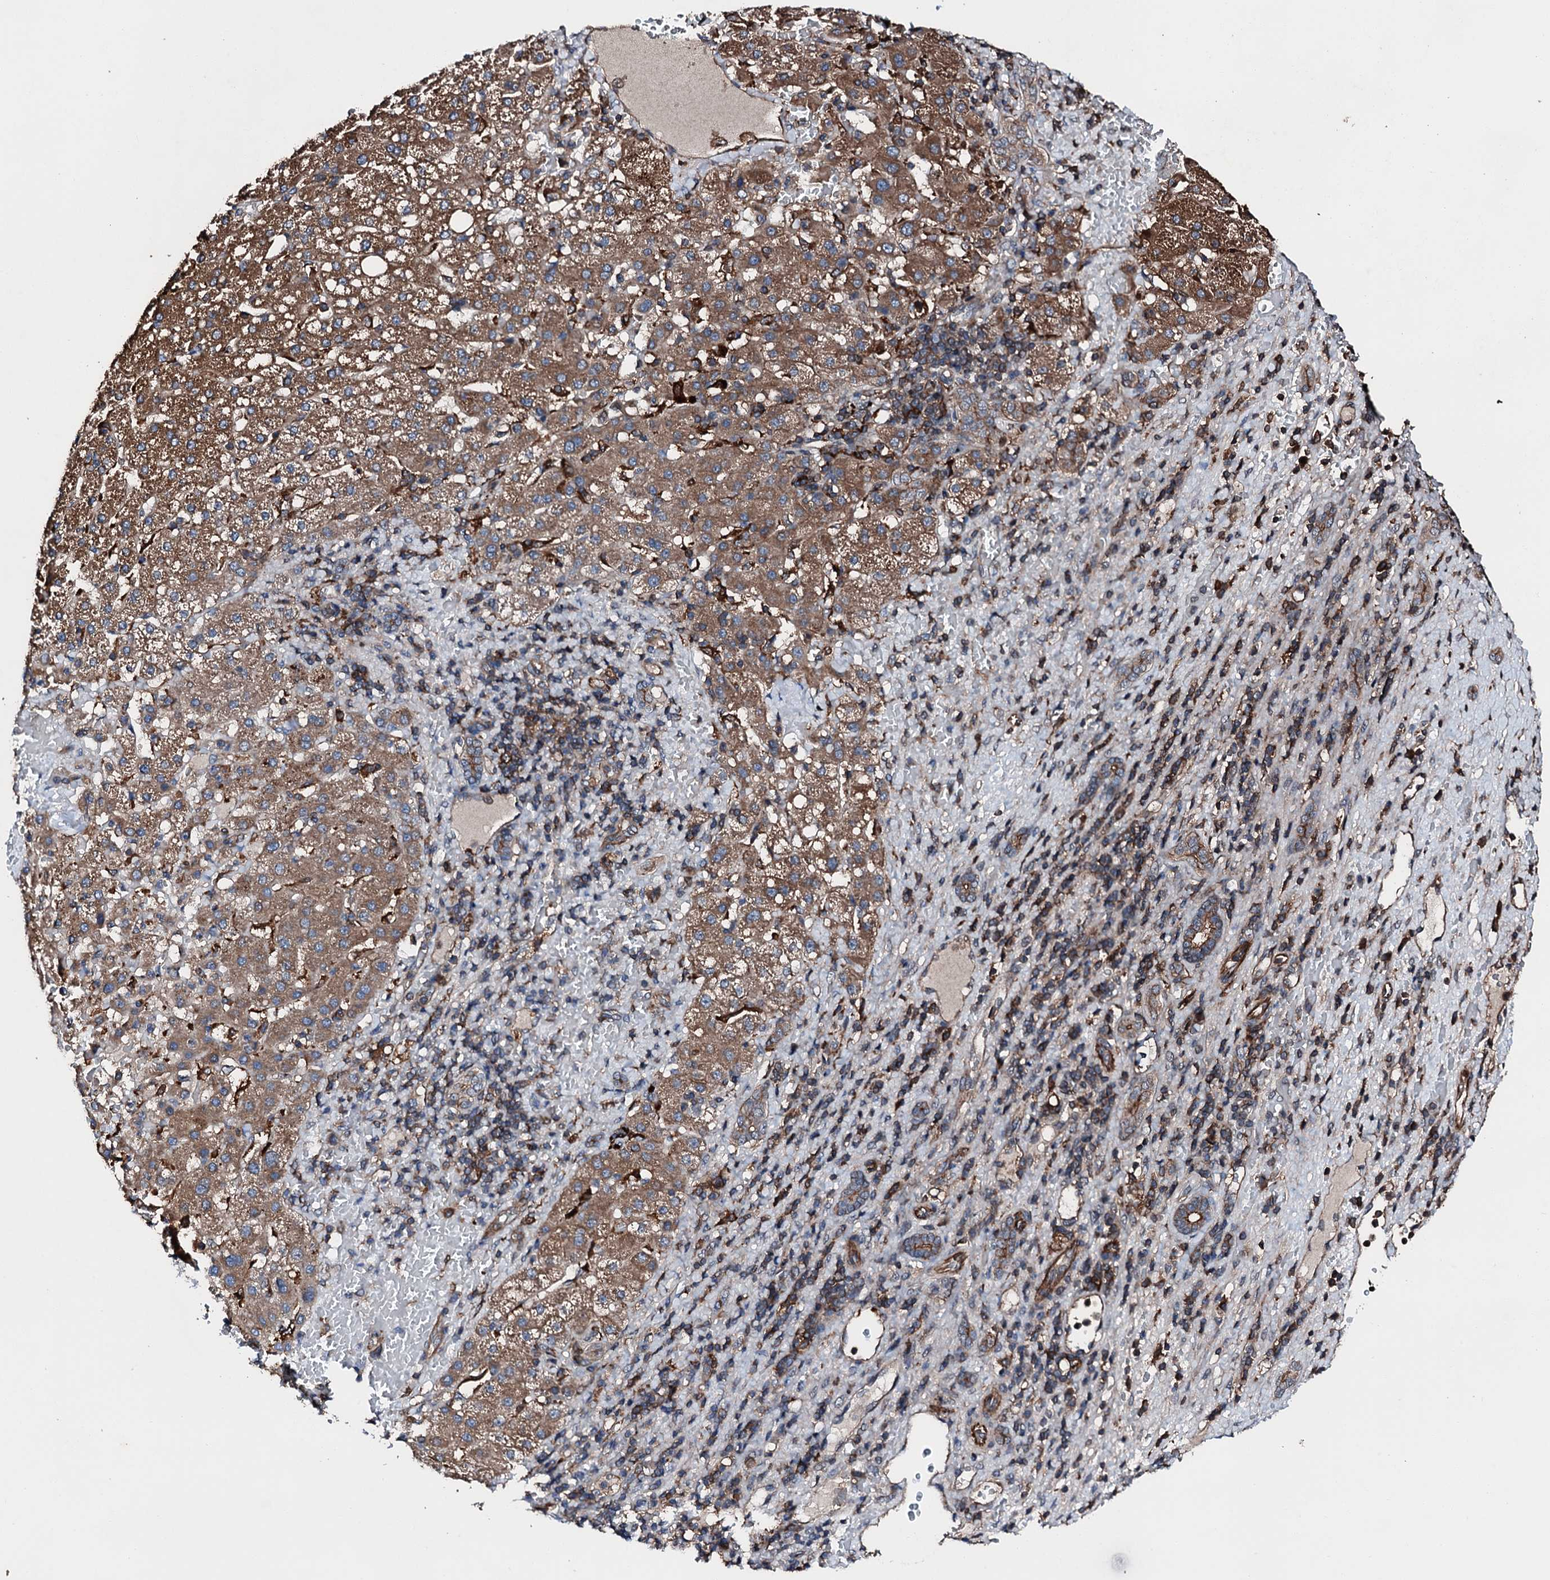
{"staining": {"intensity": "strong", "quantity": ">75%", "location": "cytoplasmic/membranous"}, "tissue": "liver cancer", "cell_type": "Tumor cells", "image_type": "cancer", "snomed": [{"axis": "morphology", "description": "Normal tissue, NOS"}, {"axis": "morphology", "description": "Carcinoma, Hepatocellular, NOS"}, {"axis": "topography", "description": "Liver"}], "caption": "IHC of hepatocellular carcinoma (liver) displays high levels of strong cytoplasmic/membranous expression in about >75% of tumor cells.", "gene": "FGD4", "patient": {"sex": "male", "age": 57}}